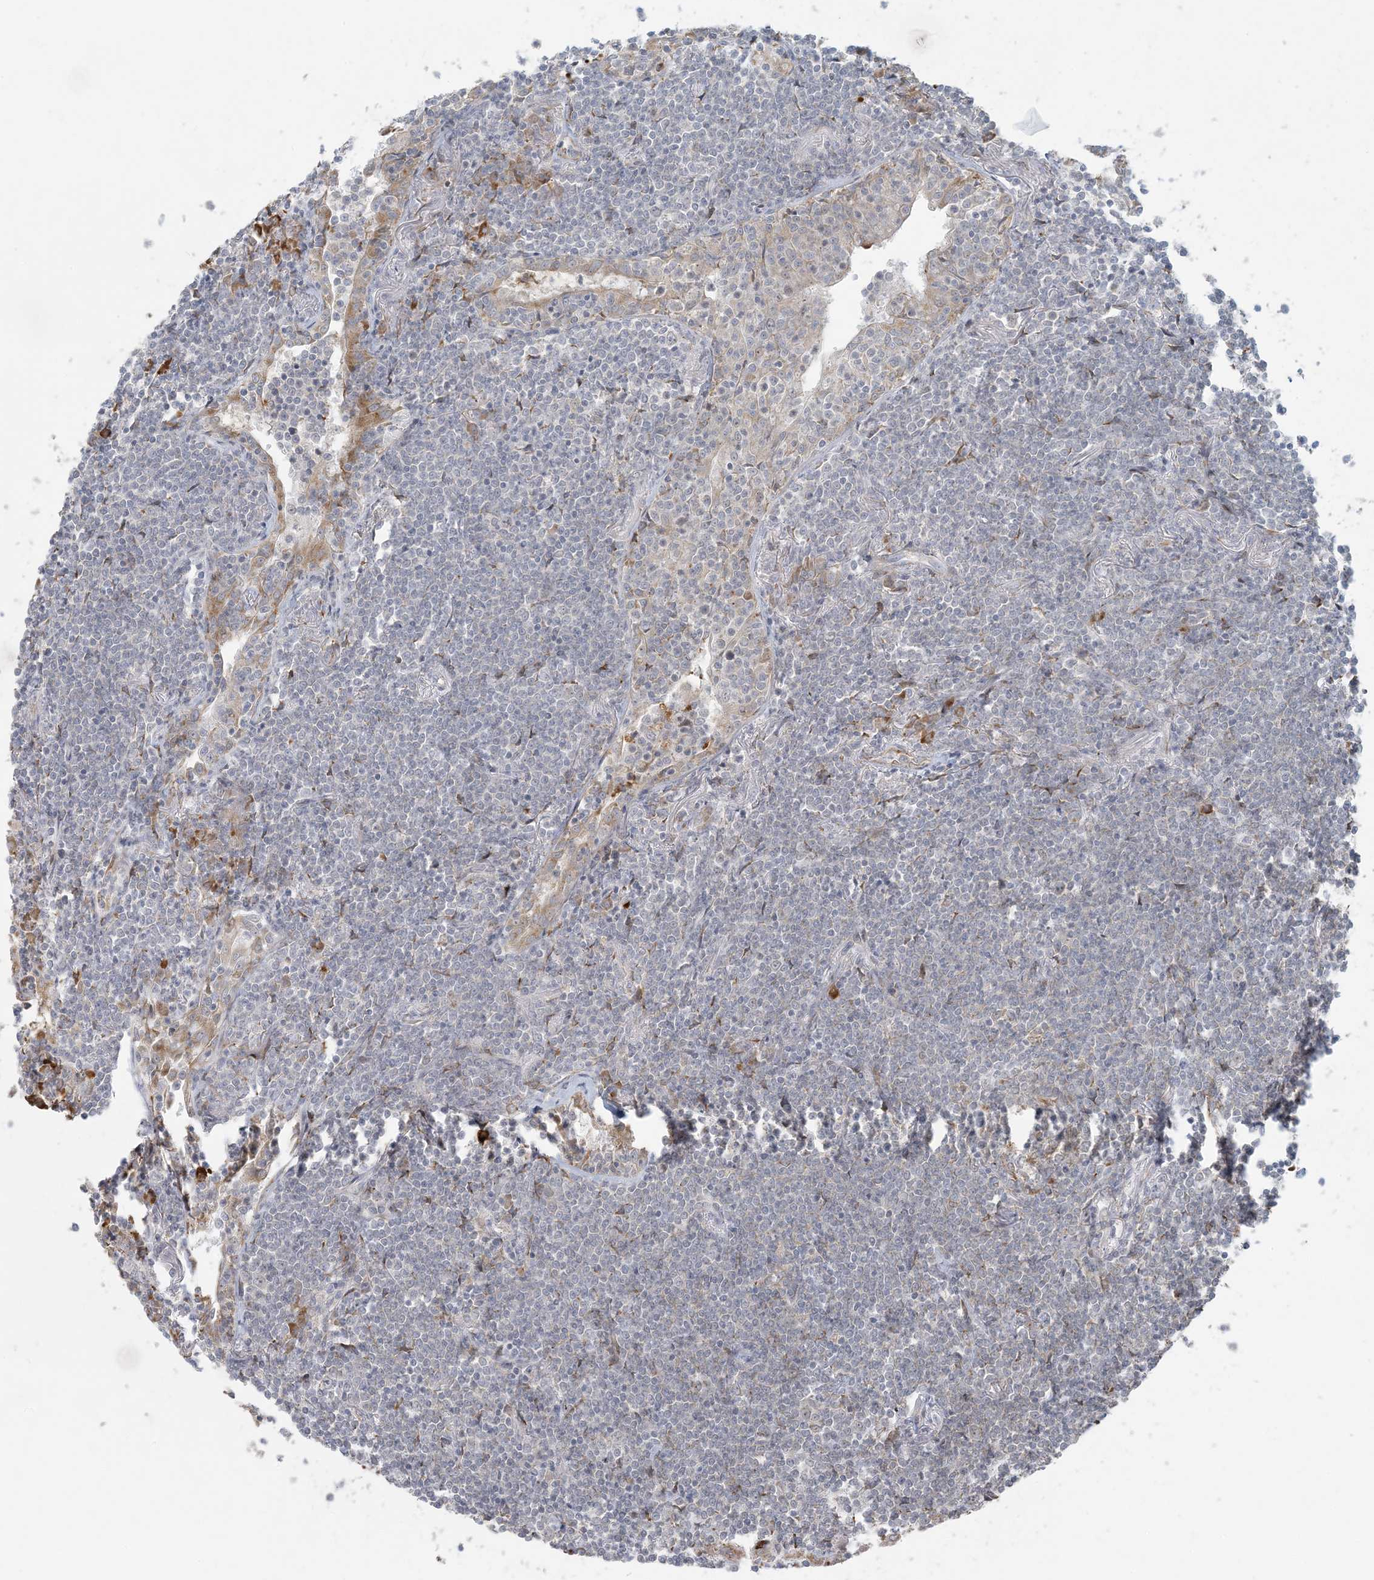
{"staining": {"intensity": "negative", "quantity": "none", "location": "none"}, "tissue": "lymphoma", "cell_type": "Tumor cells", "image_type": "cancer", "snomed": [{"axis": "morphology", "description": "Malignant lymphoma, non-Hodgkin's type, Low grade"}, {"axis": "topography", "description": "Lung"}], "caption": "The micrograph demonstrates no significant expression in tumor cells of malignant lymphoma, non-Hodgkin's type (low-grade).", "gene": "HACL1", "patient": {"sex": "female", "age": 71}}